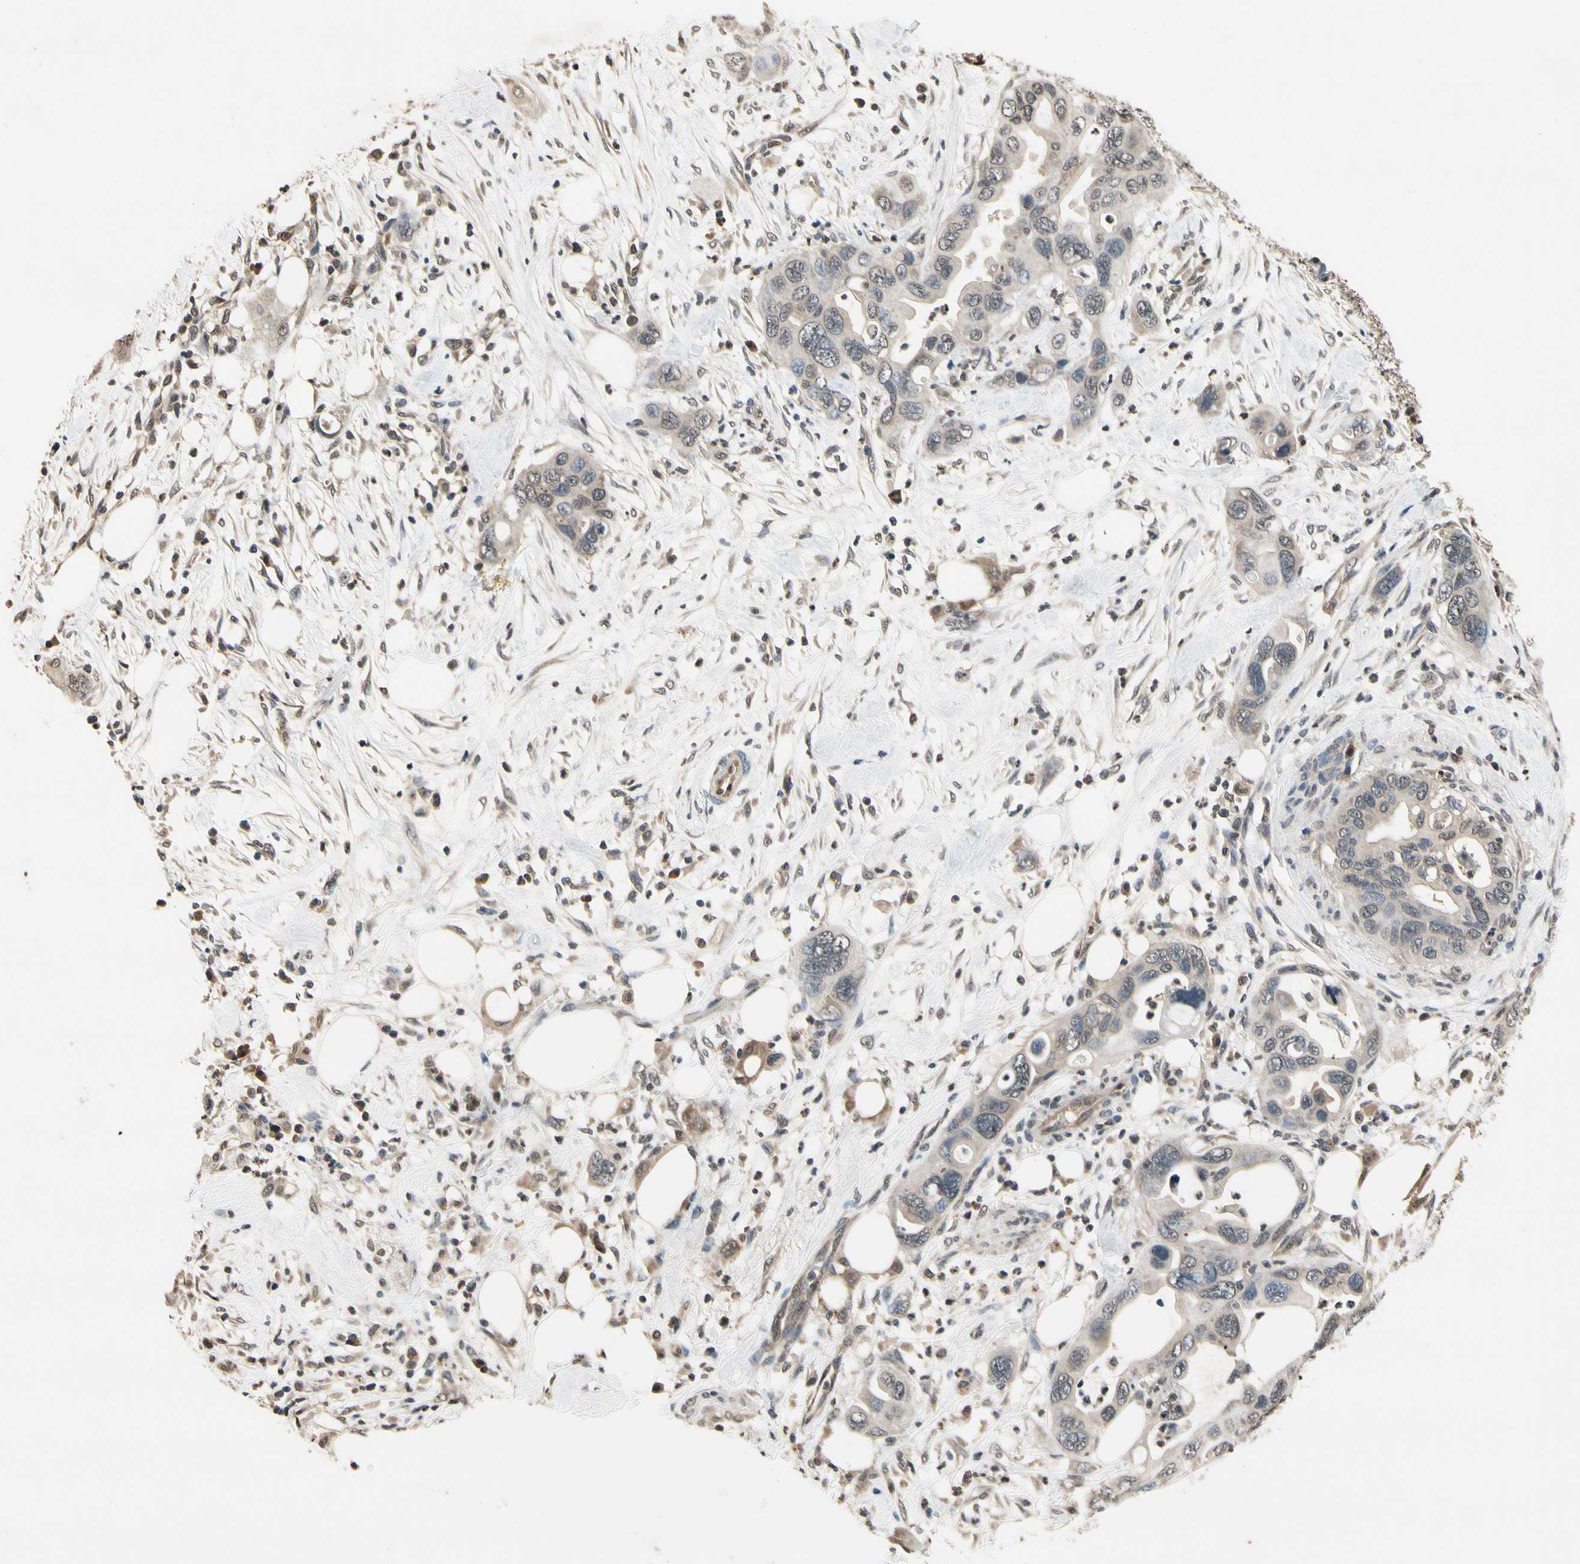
{"staining": {"intensity": "moderate", "quantity": ">75%", "location": "cytoplasmic/membranous"}, "tissue": "pancreatic cancer", "cell_type": "Tumor cells", "image_type": "cancer", "snomed": [{"axis": "morphology", "description": "Adenocarcinoma, NOS"}, {"axis": "topography", "description": "Pancreas"}], "caption": "This is an image of immunohistochemistry staining of adenocarcinoma (pancreatic), which shows moderate positivity in the cytoplasmic/membranous of tumor cells.", "gene": "GCLC", "patient": {"sex": "female", "age": 71}}